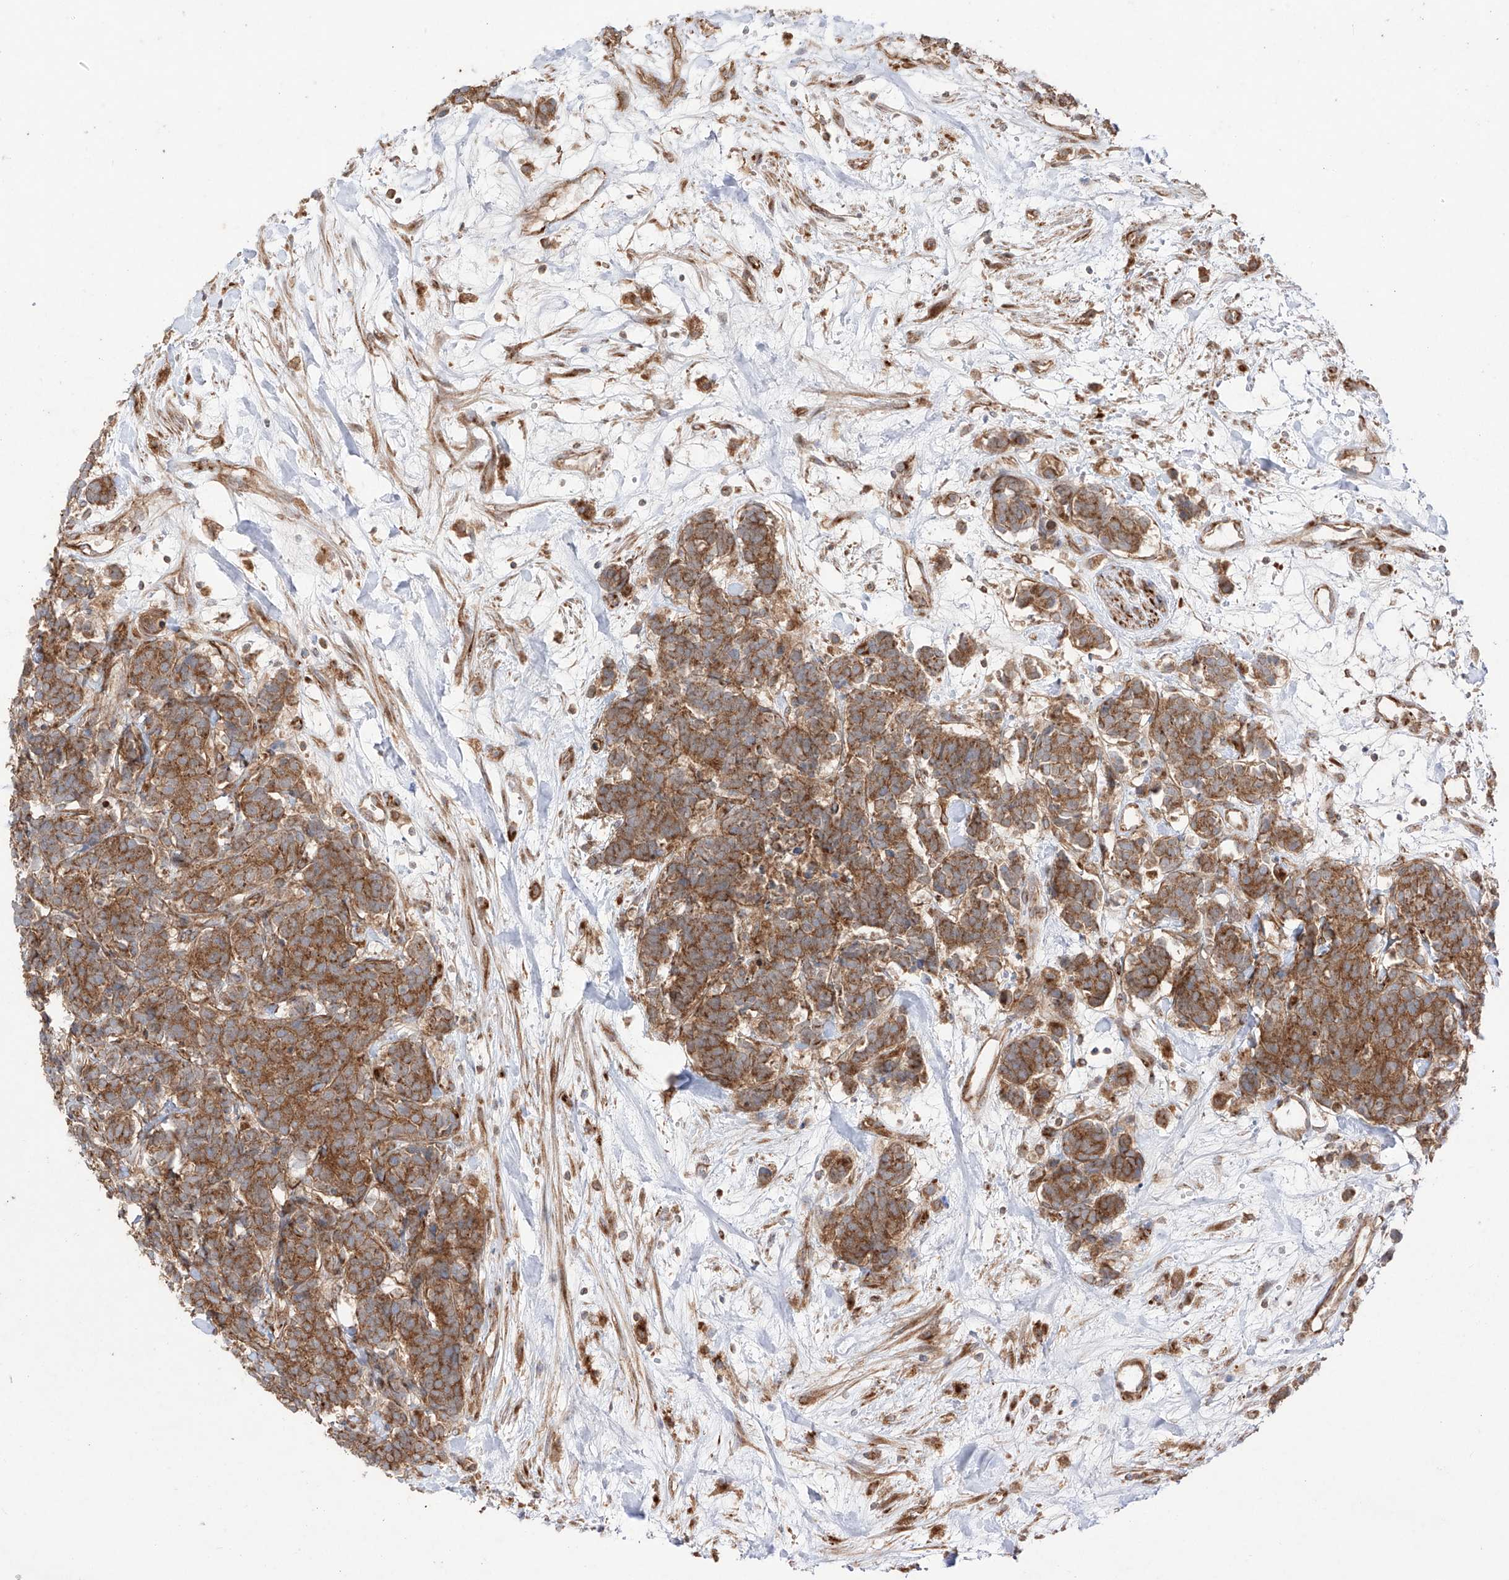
{"staining": {"intensity": "moderate", "quantity": ">75%", "location": "cytoplasmic/membranous"}, "tissue": "carcinoid", "cell_type": "Tumor cells", "image_type": "cancer", "snomed": [{"axis": "morphology", "description": "Carcinoma, NOS"}, {"axis": "morphology", "description": "Carcinoid, malignant, NOS"}, {"axis": "topography", "description": "Urinary bladder"}], "caption": "Tumor cells display medium levels of moderate cytoplasmic/membranous expression in approximately >75% of cells in carcinoid (malignant).", "gene": "YKT6", "patient": {"sex": "male", "age": 57}}